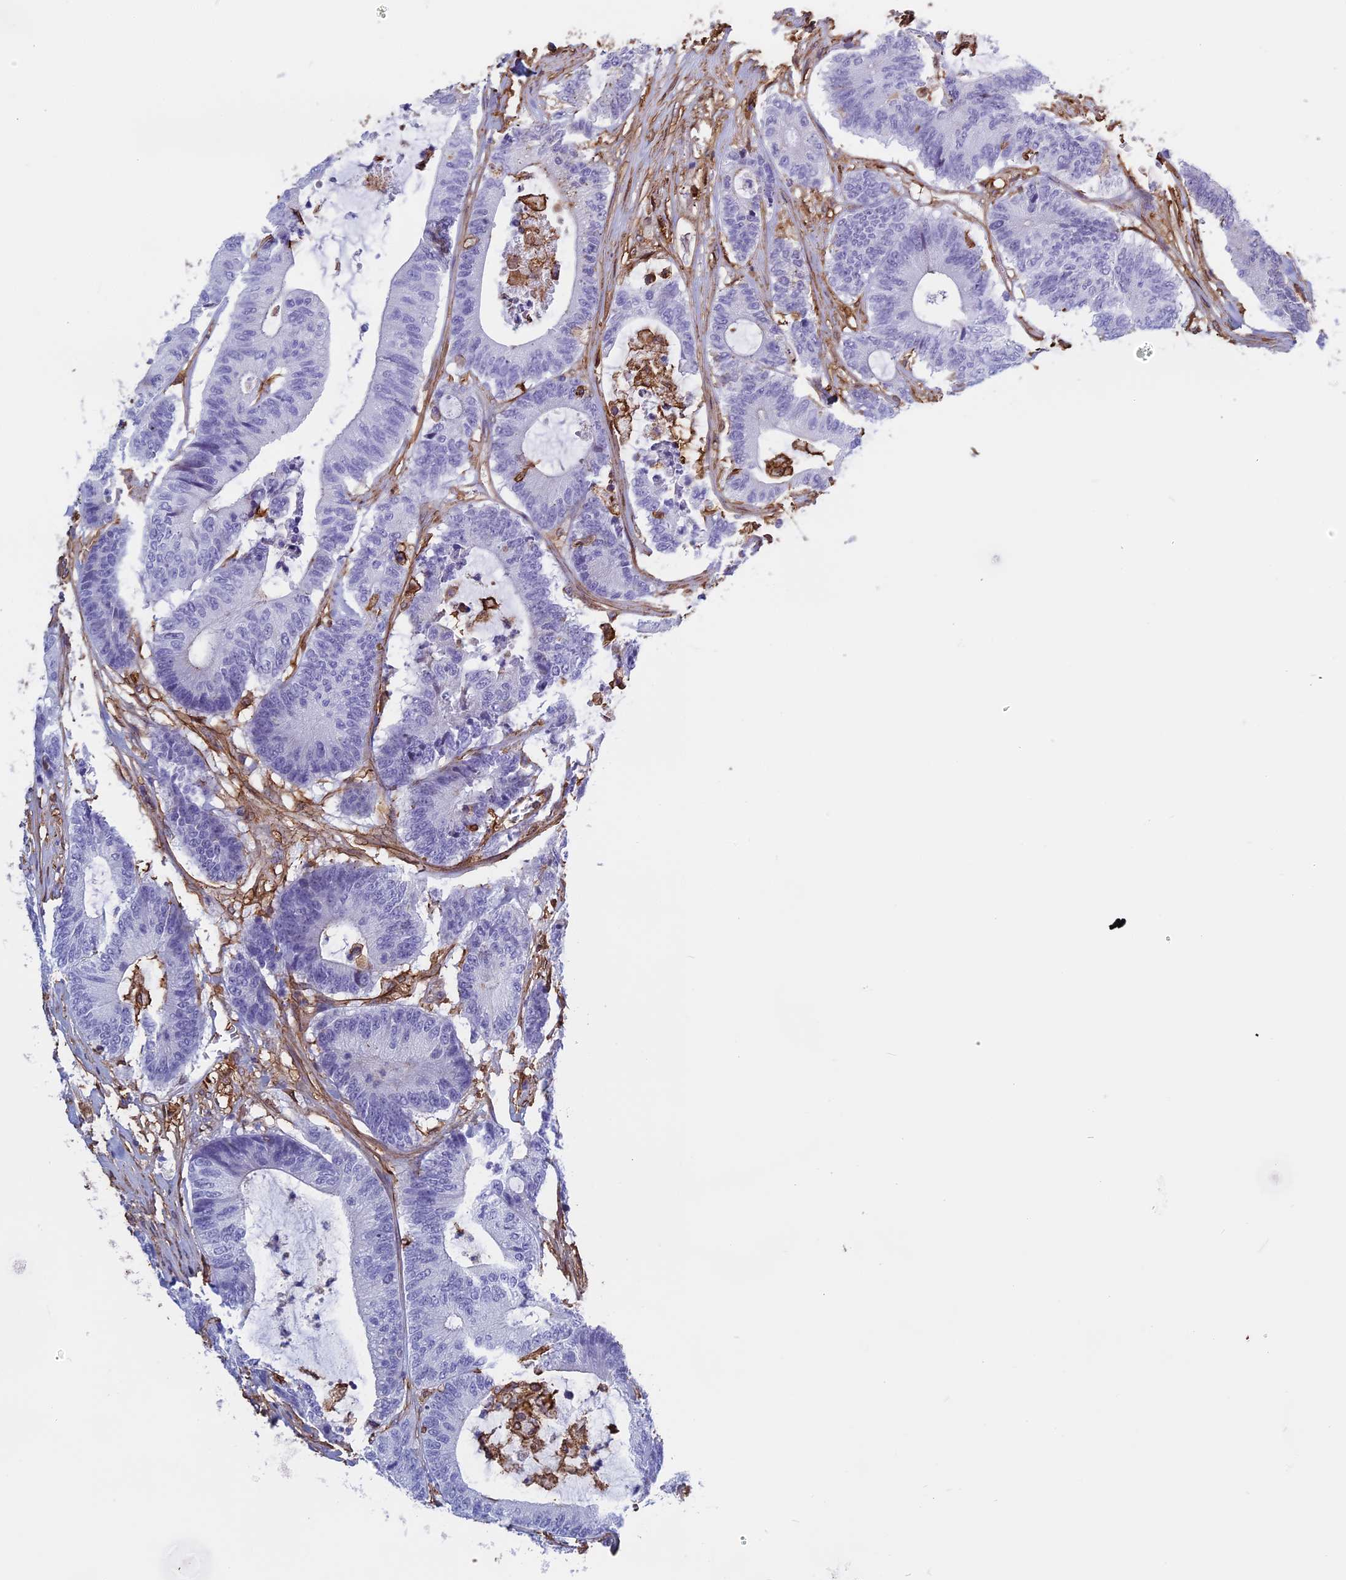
{"staining": {"intensity": "negative", "quantity": "none", "location": "none"}, "tissue": "colorectal cancer", "cell_type": "Tumor cells", "image_type": "cancer", "snomed": [{"axis": "morphology", "description": "Adenocarcinoma, NOS"}, {"axis": "topography", "description": "Colon"}], "caption": "IHC of adenocarcinoma (colorectal) shows no expression in tumor cells. (Stains: DAB (3,3'-diaminobenzidine) IHC with hematoxylin counter stain, Microscopy: brightfield microscopy at high magnification).", "gene": "TMEM255B", "patient": {"sex": "female", "age": 84}}